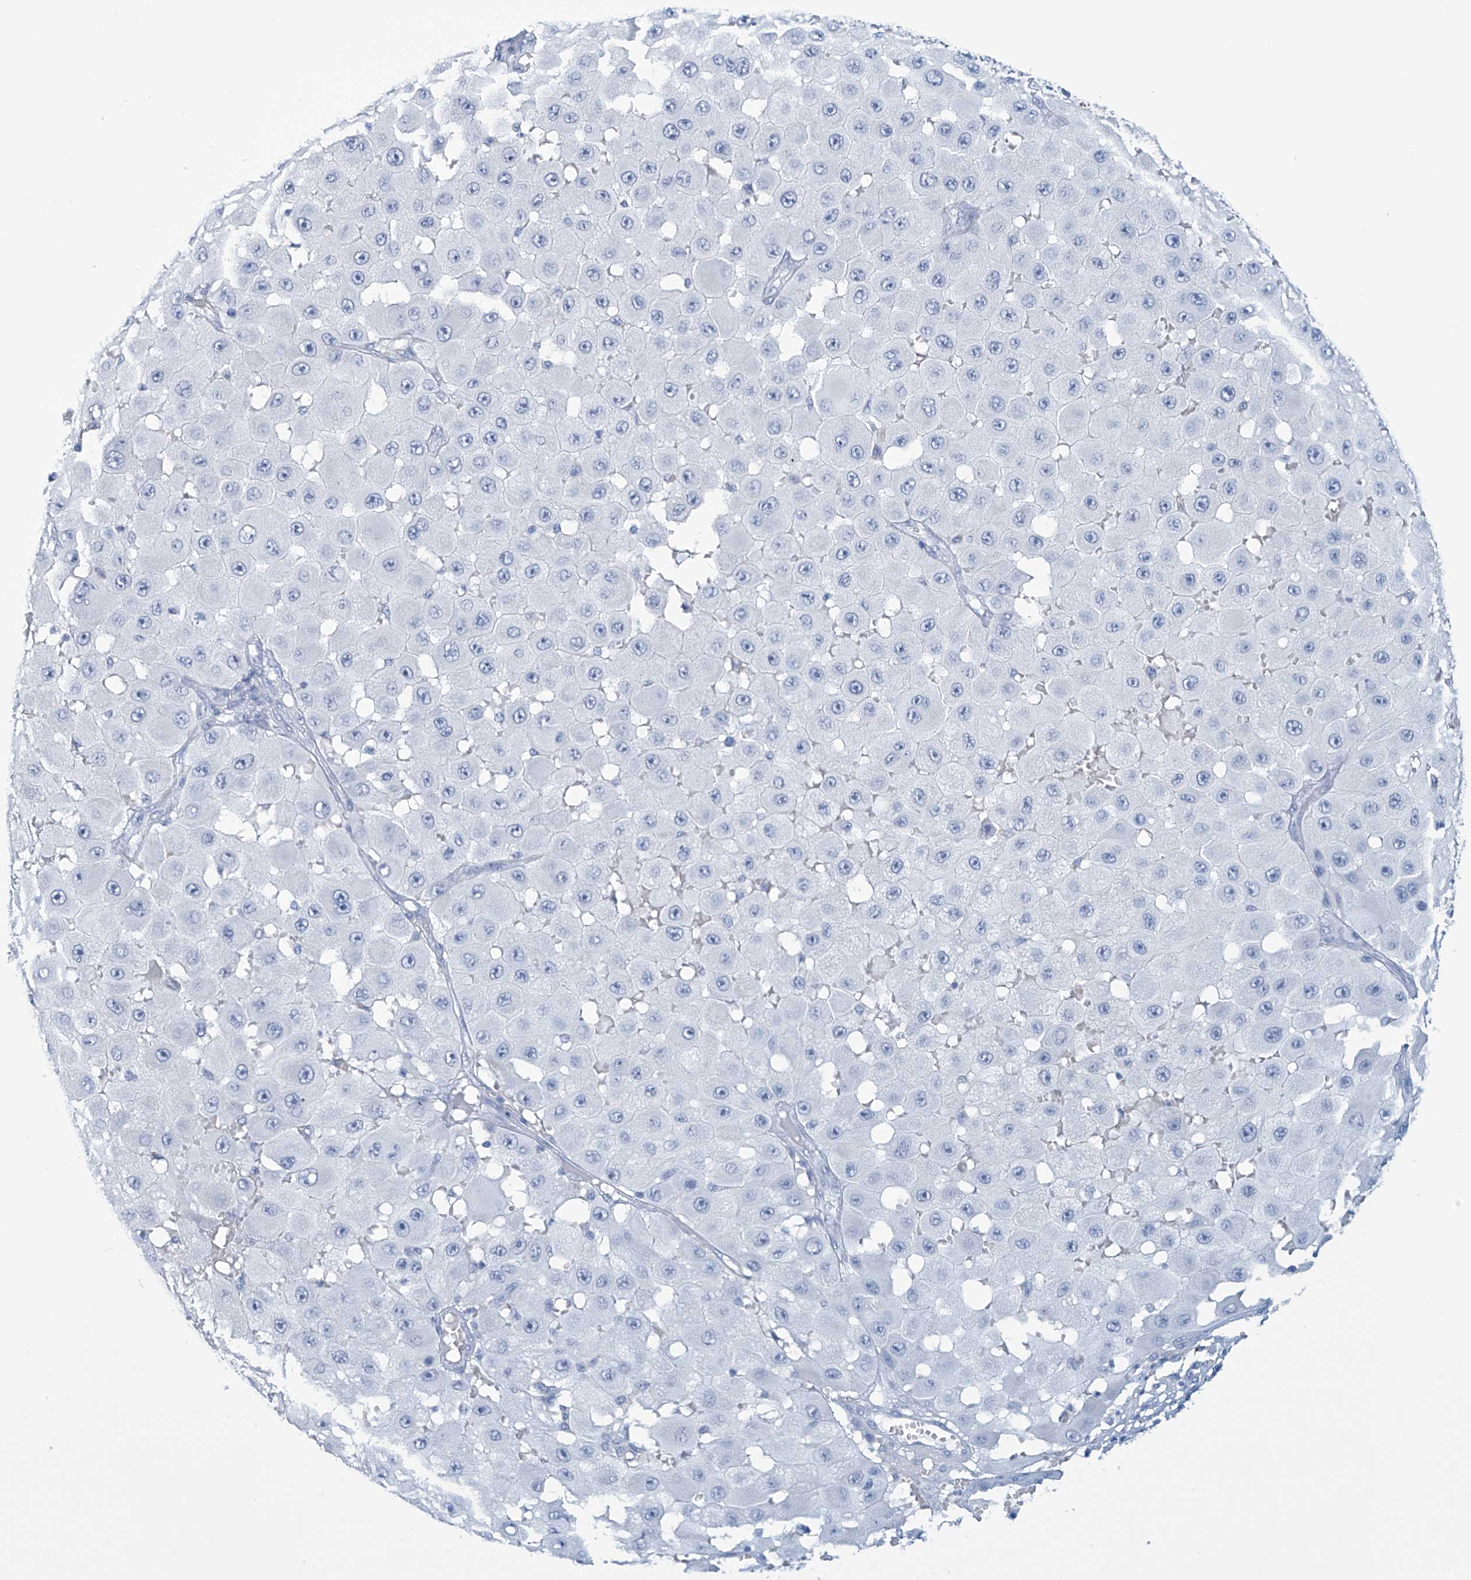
{"staining": {"intensity": "negative", "quantity": "none", "location": "none"}, "tissue": "melanoma", "cell_type": "Tumor cells", "image_type": "cancer", "snomed": [{"axis": "morphology", "description": "Malignant melanoma, NOS"}, {"axis": "topography", "description": "Skin"}], "caption": "There is no significant expression in tumor cells of melanoma.", "gene": "DSP", "patient": {"sex": "female", "age": 81}}